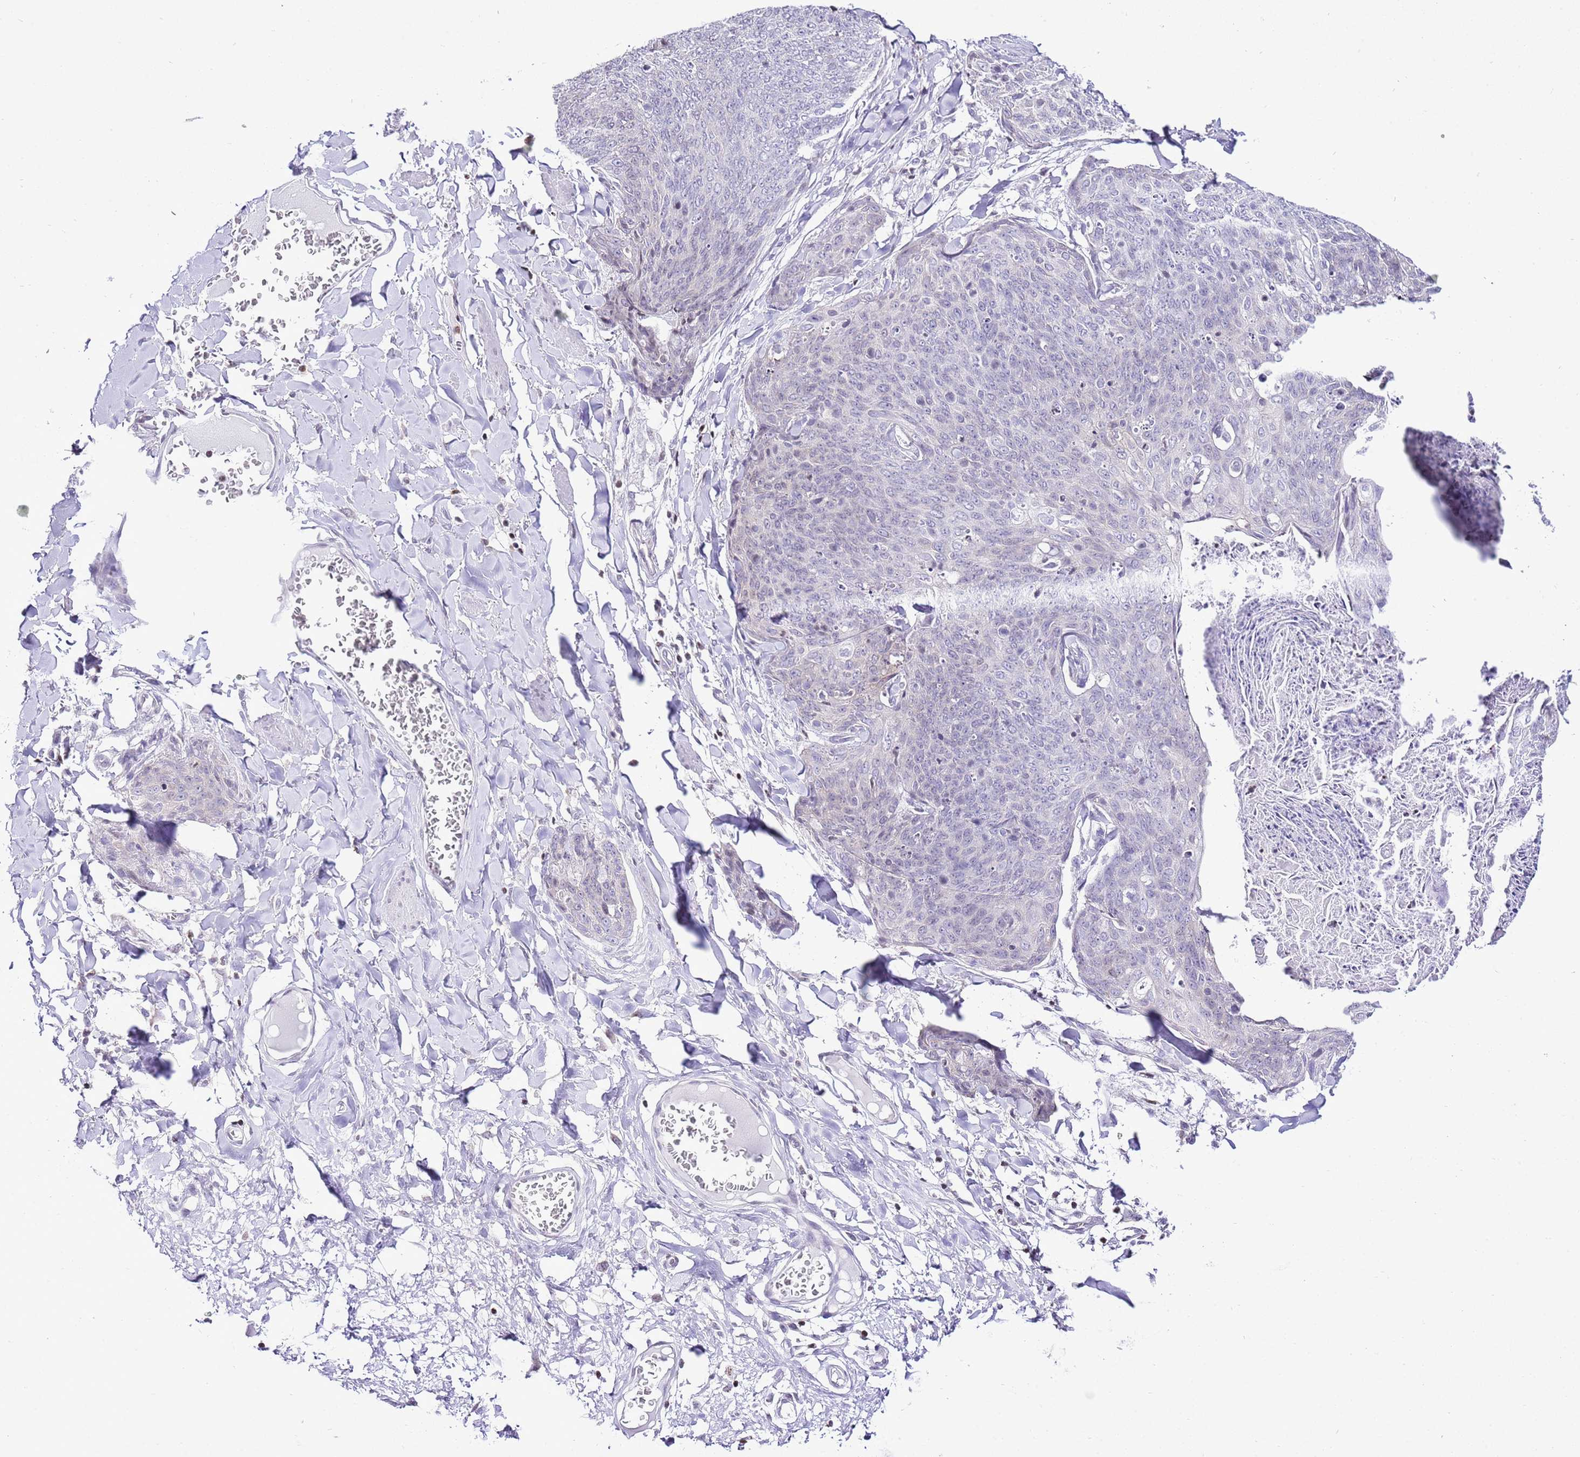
{"staining": {"intensity": "negative", "quantity": "none", "location": "none"}, "tissue": "skin cancer", "cell_type": "Tumor cells", "image_type": "cancer", "snomed": [{"axis": "morphology", "description": "Squamous cell carcinoma, NOS"}, {"axis": "topography", "description": "Skin"}, {"axis": "topography", "description": "Vulva"}], "caption": "An IHC photomicrograph of skin cancer (squamous cell carcinoma) is shown. There is no staining in tumor cells of skin cancer (squamous cell carcinoma). Nuclei are stained in blue.", "gene": "PRR15", "patient": {"sex": "female", "age": 85}}